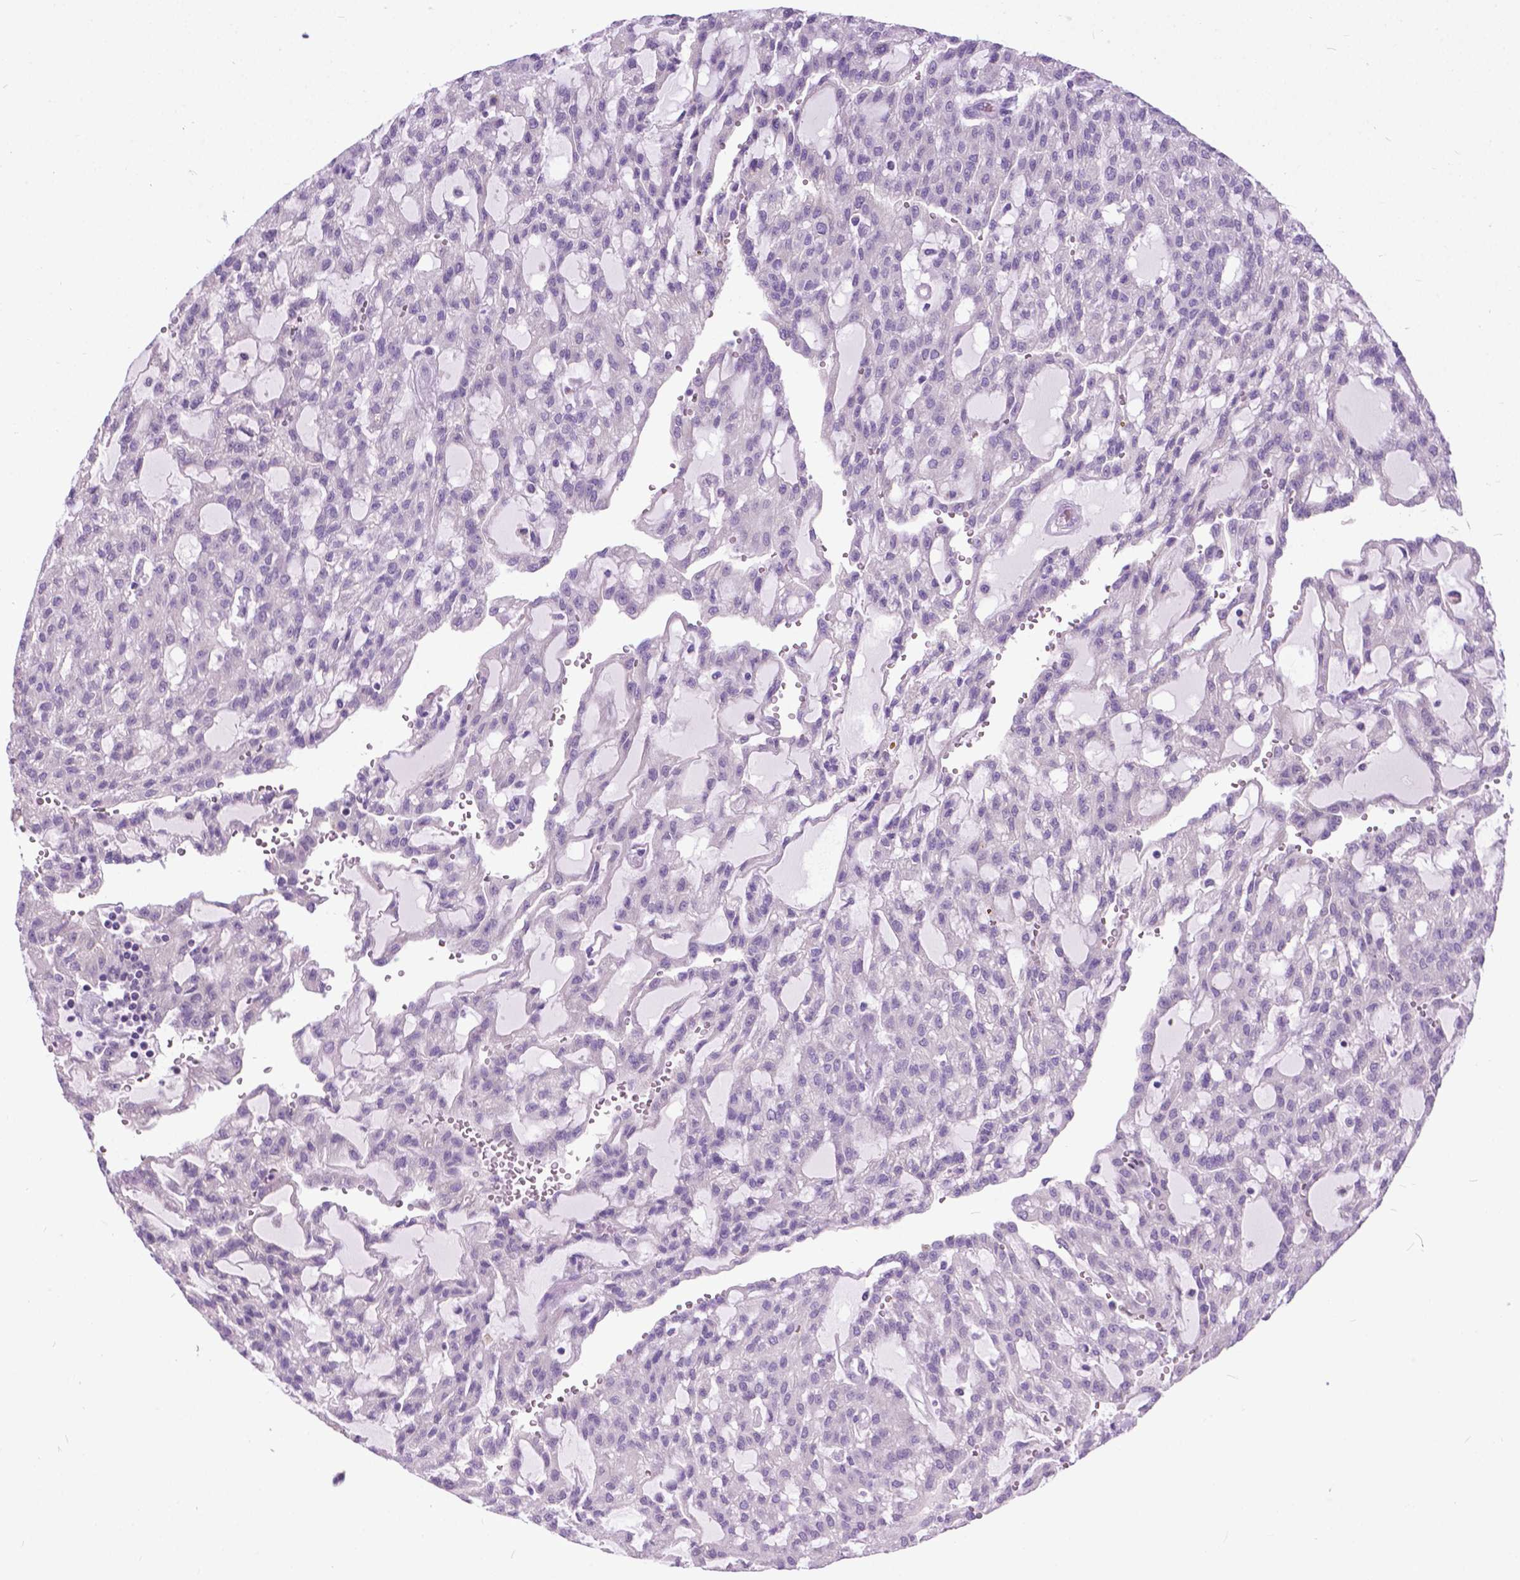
{"staining": {"intensity": "negative", "quantity": "none", "location": "none"}, "tissue": "renal cancer", "cell_type": "Tumor cells", "image_type": "cancer", "snomed": [{"axis": "morphology", "description": "Adenocarcinoma, NOS"}, {"axis": "topography", "description": "Kidney"}], "caption": "Human adenocarcinoma (renal) stained for a protein using IHC exhibits no positivity in tumor cells.", "gene": "APCDD1L", "patient": {"sex": "male", "age": 63}}